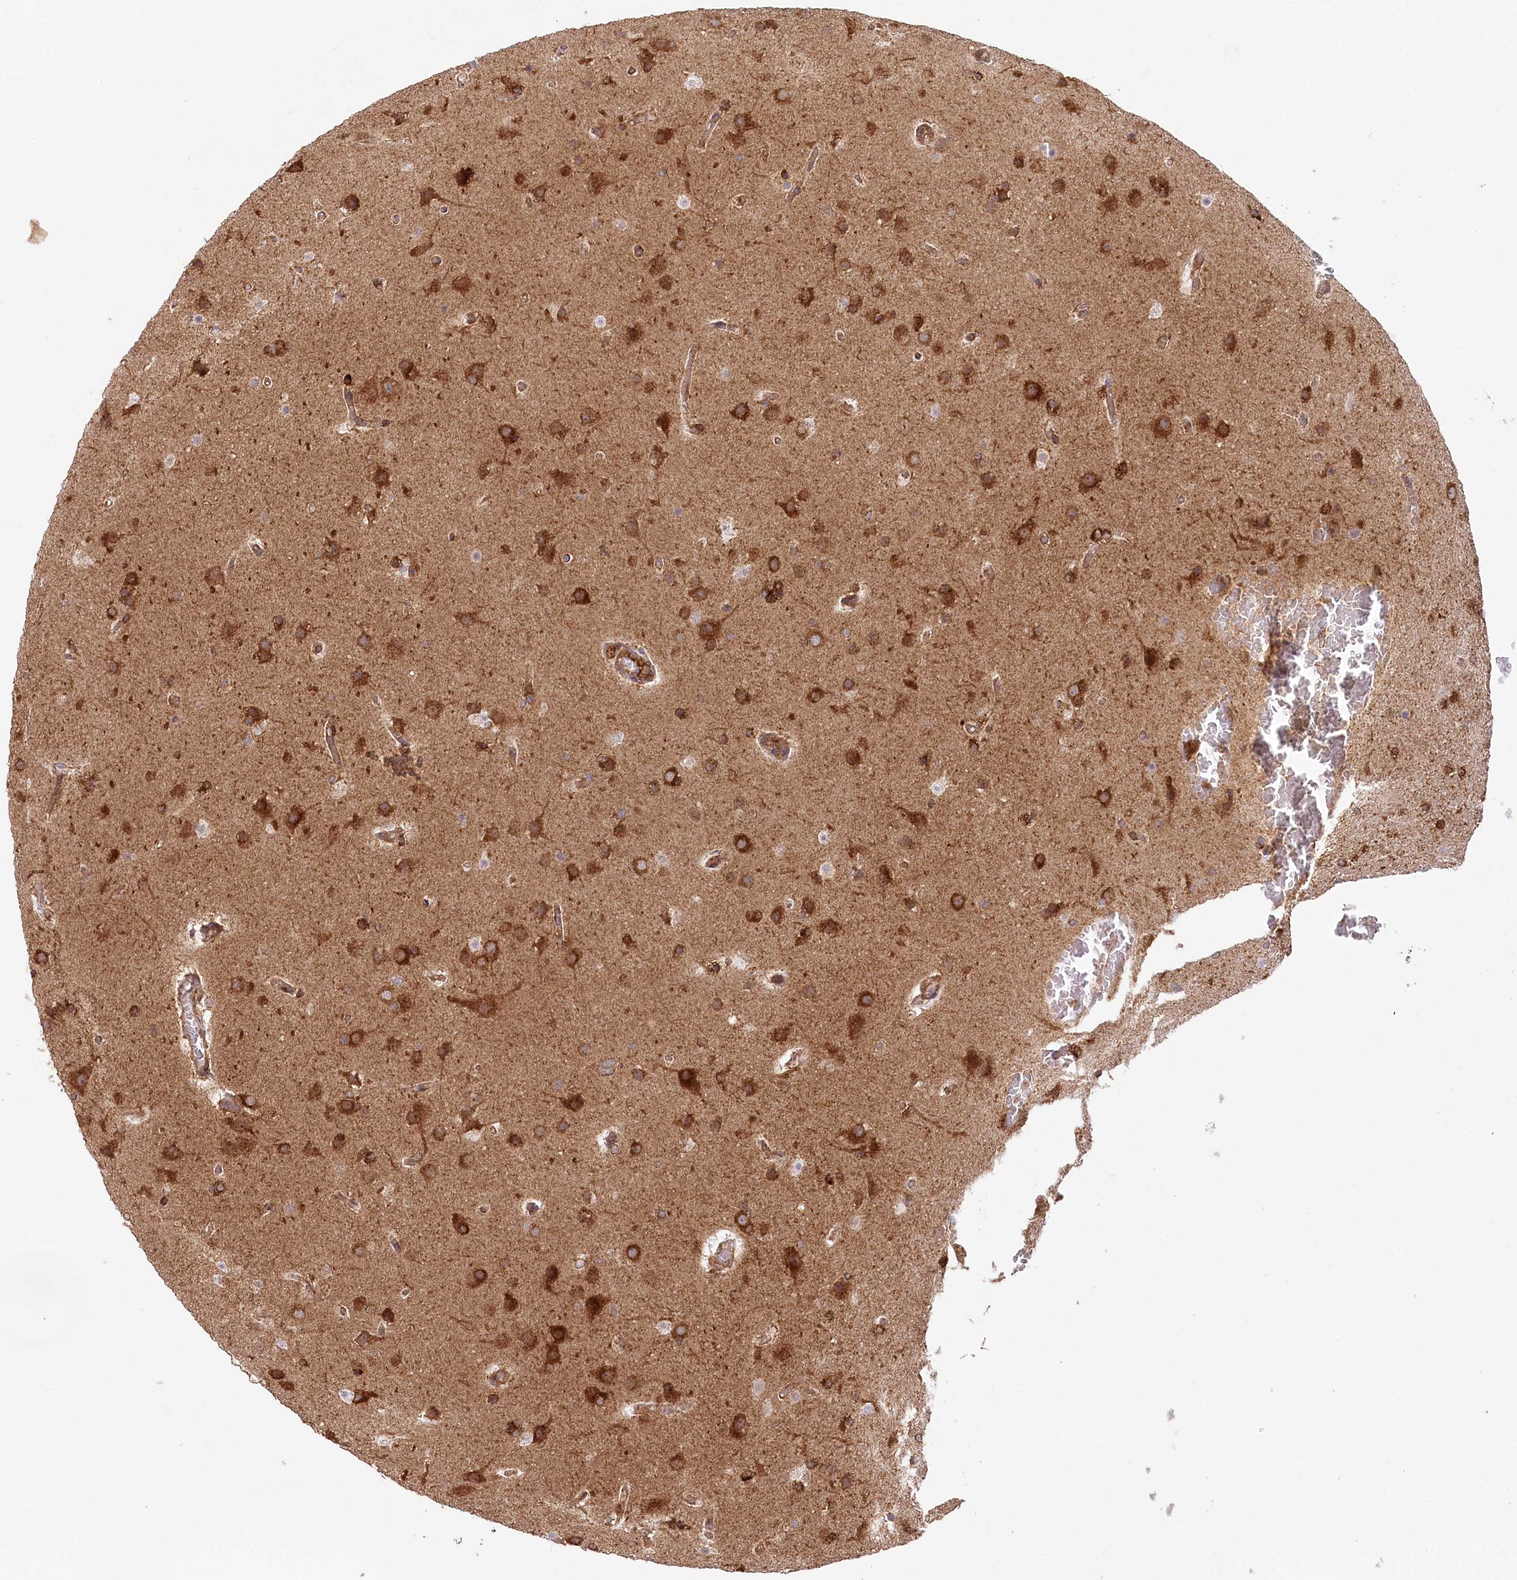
{"staining": {"intensity": "moderate", "quantity": ">75%", "location": "cytoplasmic/membranous"}, "tissue": "glioma", "cell_type": "Tumor cells", "image_type": "cancer", "snomed": [{"axis": "morphology", "description": "Glioma, malignant, High grade"}, {"axis": "topography", "description": "Cerebral cortex"}], "caption": "Glioma stained for a protein shows moderate cytoplasmic/membranous positivity in tumor cells.", "gene": "CCDC91", "patient": {"sex": "female", "age": 36}}